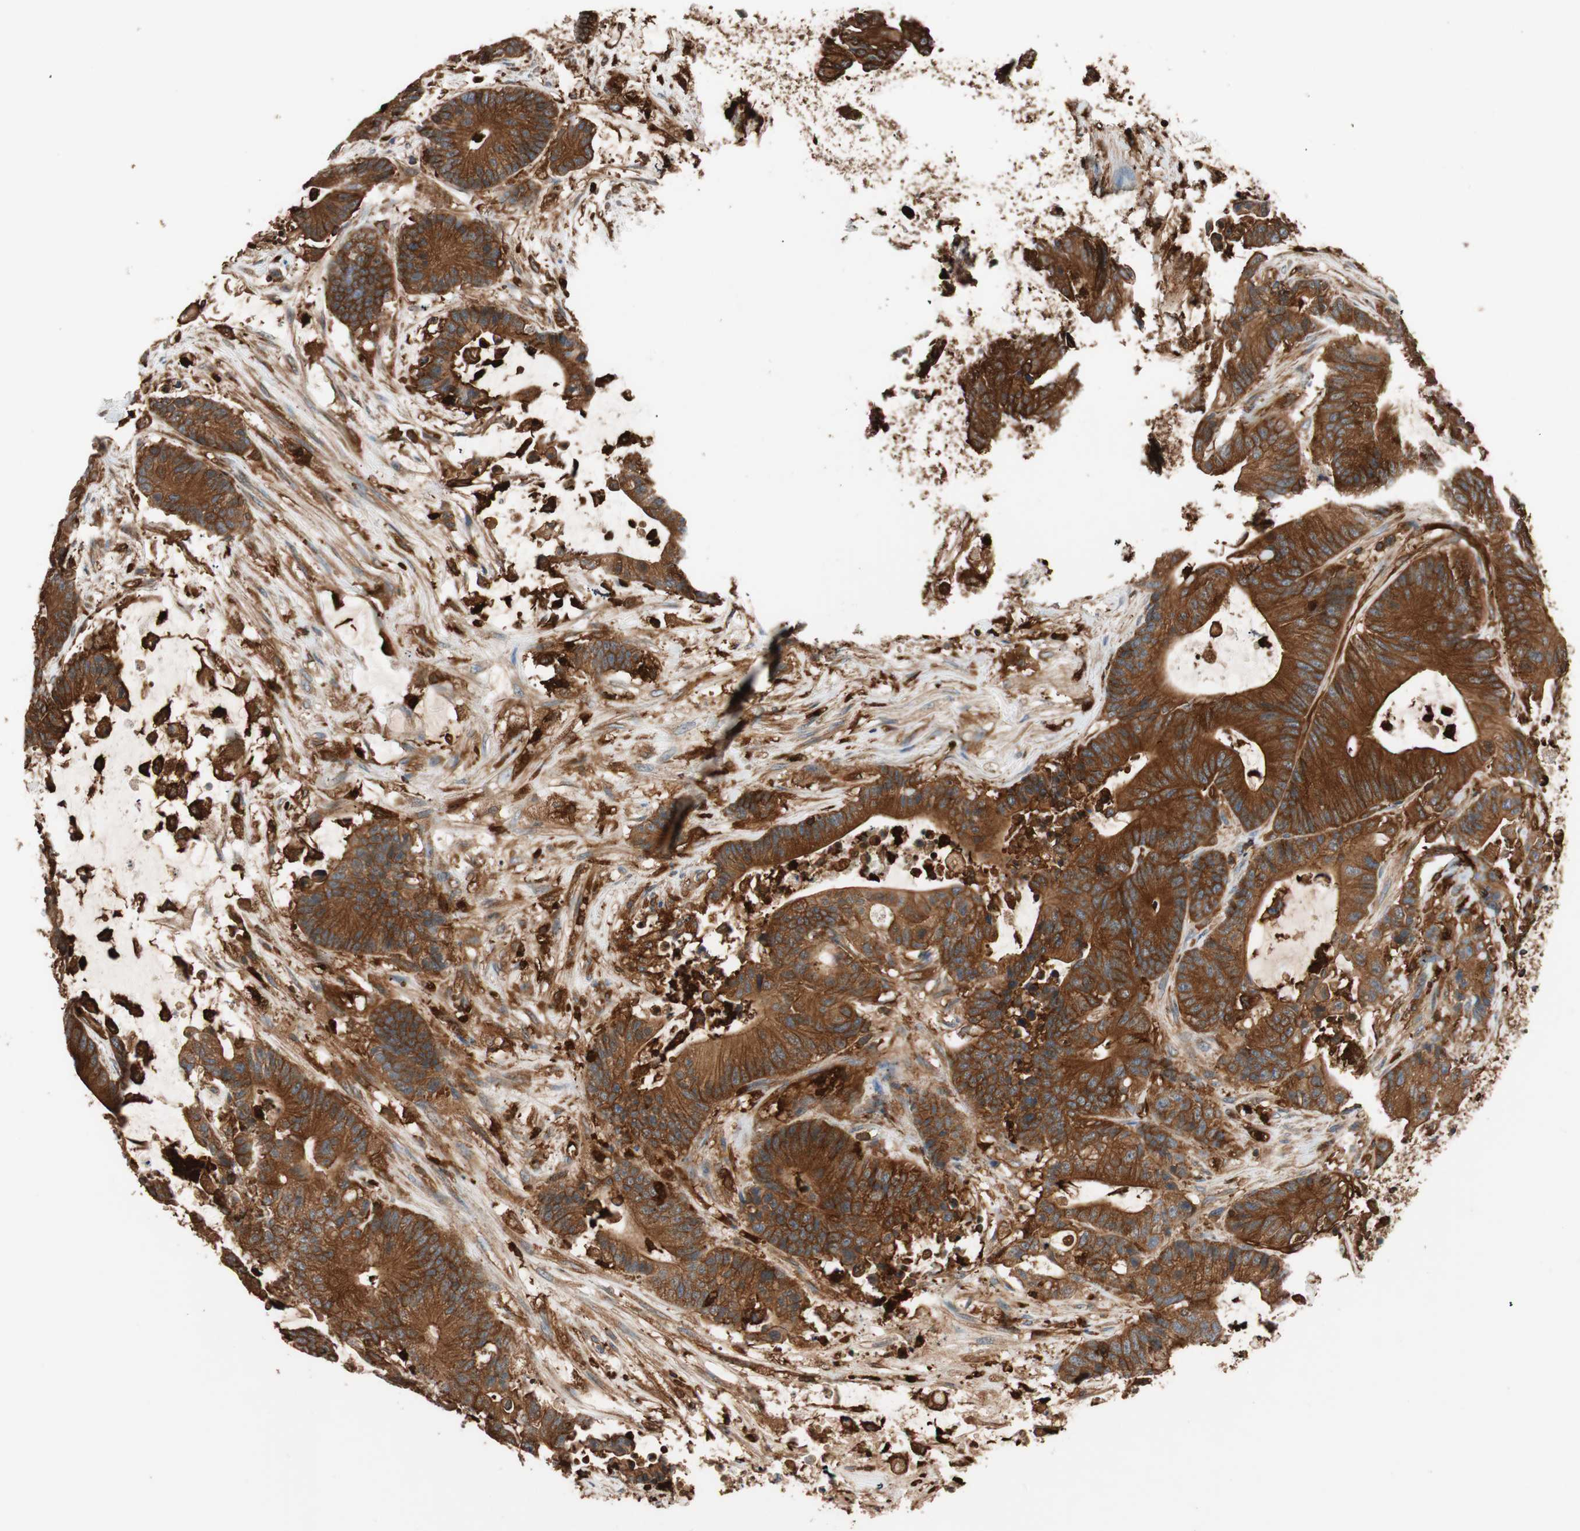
{"staining": {"intensity": "strong", "quantity": ">75%", "location": "cytoplasmic/membranous"}, "tissue": "colorectal cancer", "cell_type": "Tumor cells", "image_type": "cancer", "snomed": [{"axis": "morphology", "description": "Adenocarcinoma, NOS"}, {"axis": "topography", "description": "Colon"}], "caption": "Immunohistochemistry of colorectal cancer (adenocarcinoma) reveals high levels of strong cytoplasmic/membranous positivity in about >75% of tumor cells. Using DAB (3,3'-diaminobenzidine) (brown) and hematoxylin (blue) stains, captured at high magnification using brightfield microscopy.", "gene": "VASP", "patient": {"sex": "female", "age": 84}}